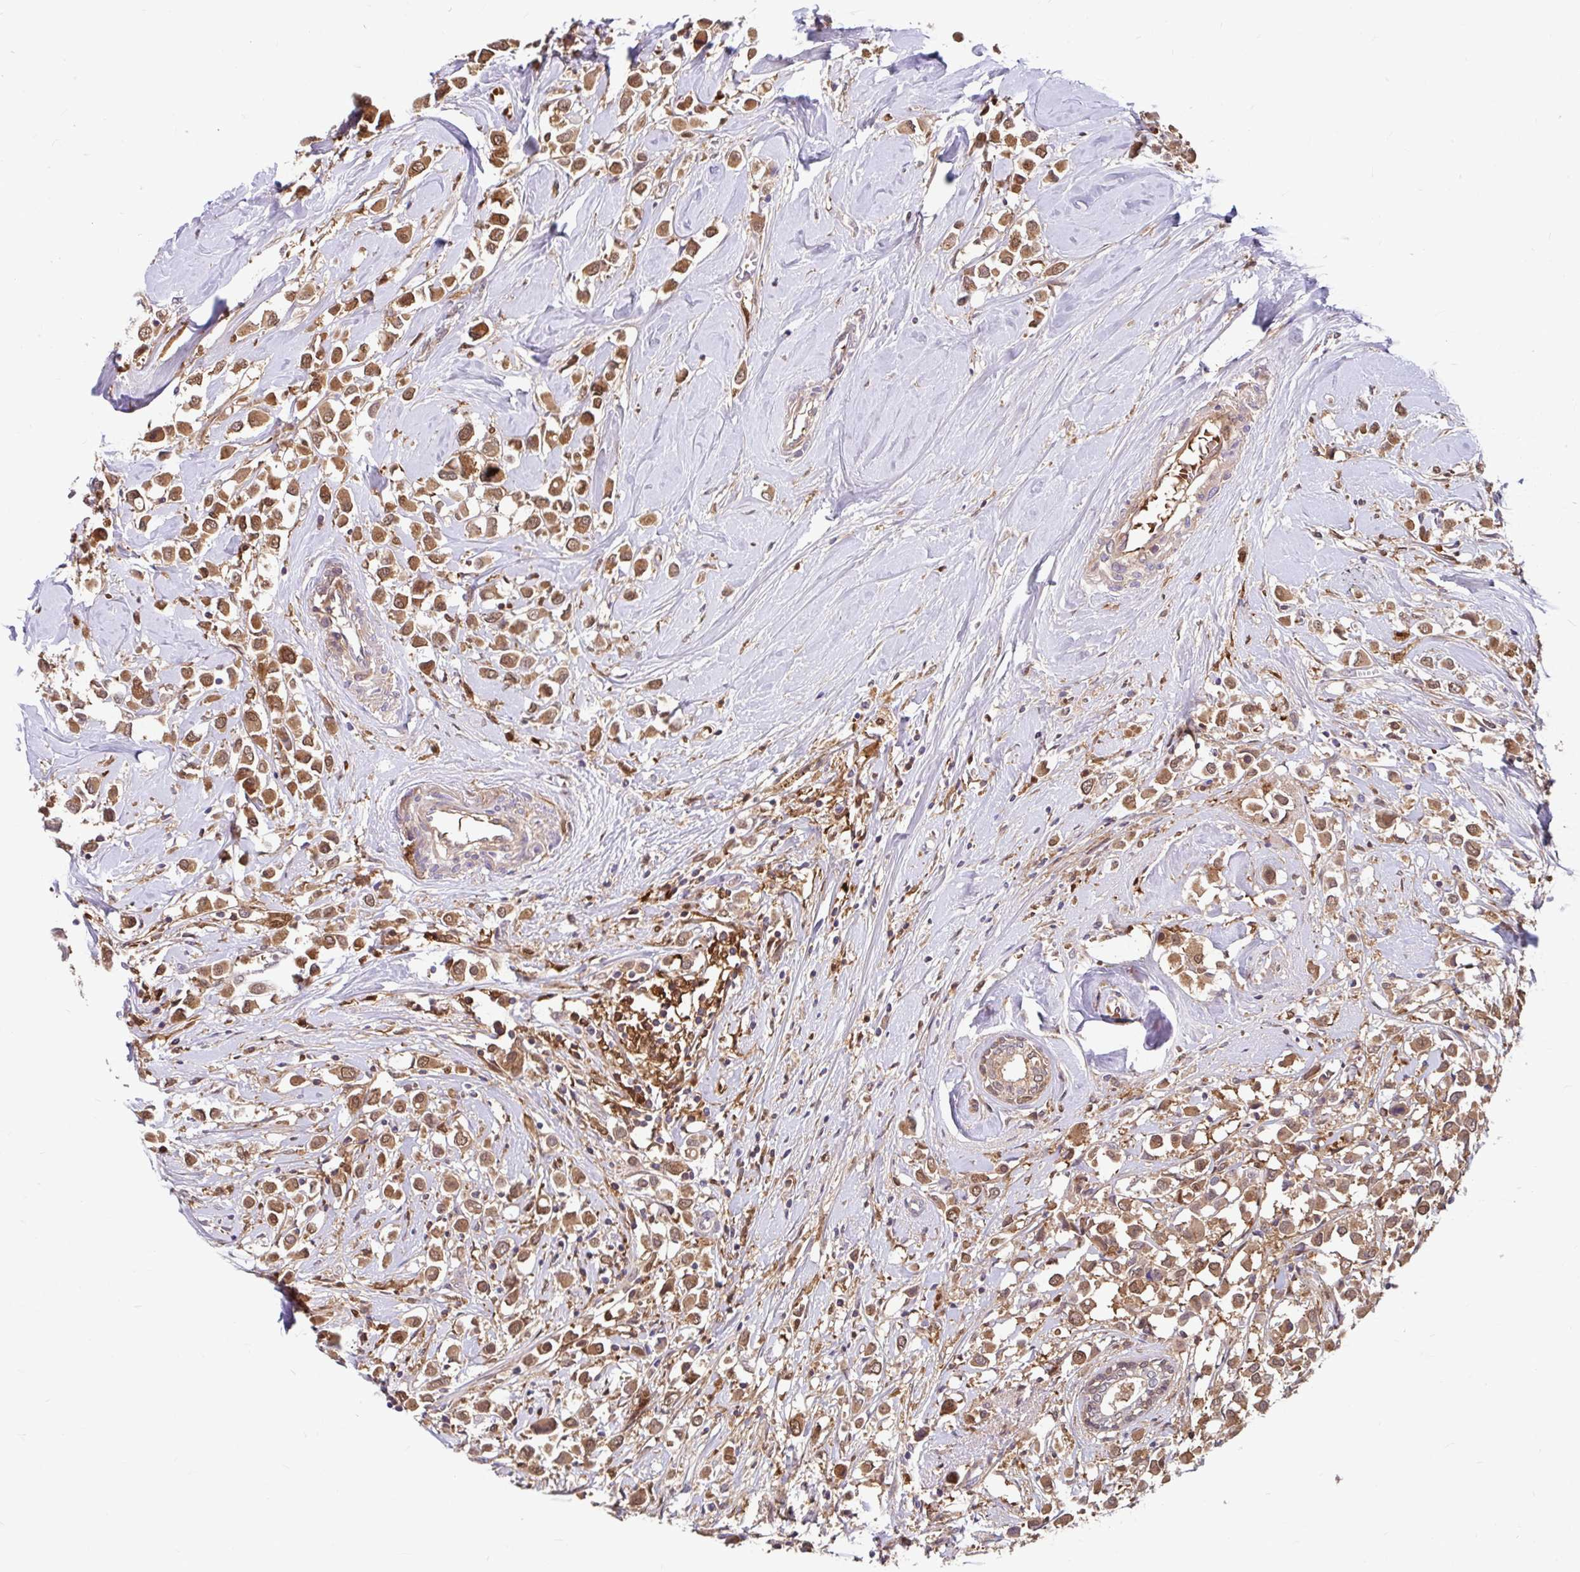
{"staining": {"intensity": "moderate", "quantity": ">75%", "location": "cytoplasmic/membranous,nuclear"}, "tissue": "breast cancer", "cell_type": "Tumor cells", "image_type": "cancer", "snomed": [{"axis": "morphology", "description": "Duct carcinoma"}, {"axis": "topography", "description": "Breast"}], "caption": "There is medium levels of moderate cytoplasmic/membranous and nuclear staining in tumor cells of breast cancer, as demonstrated by immunohistochemical staining (brown color).", "gene": "BLVRA", "patient": {"sex": "female", "age": 61}}